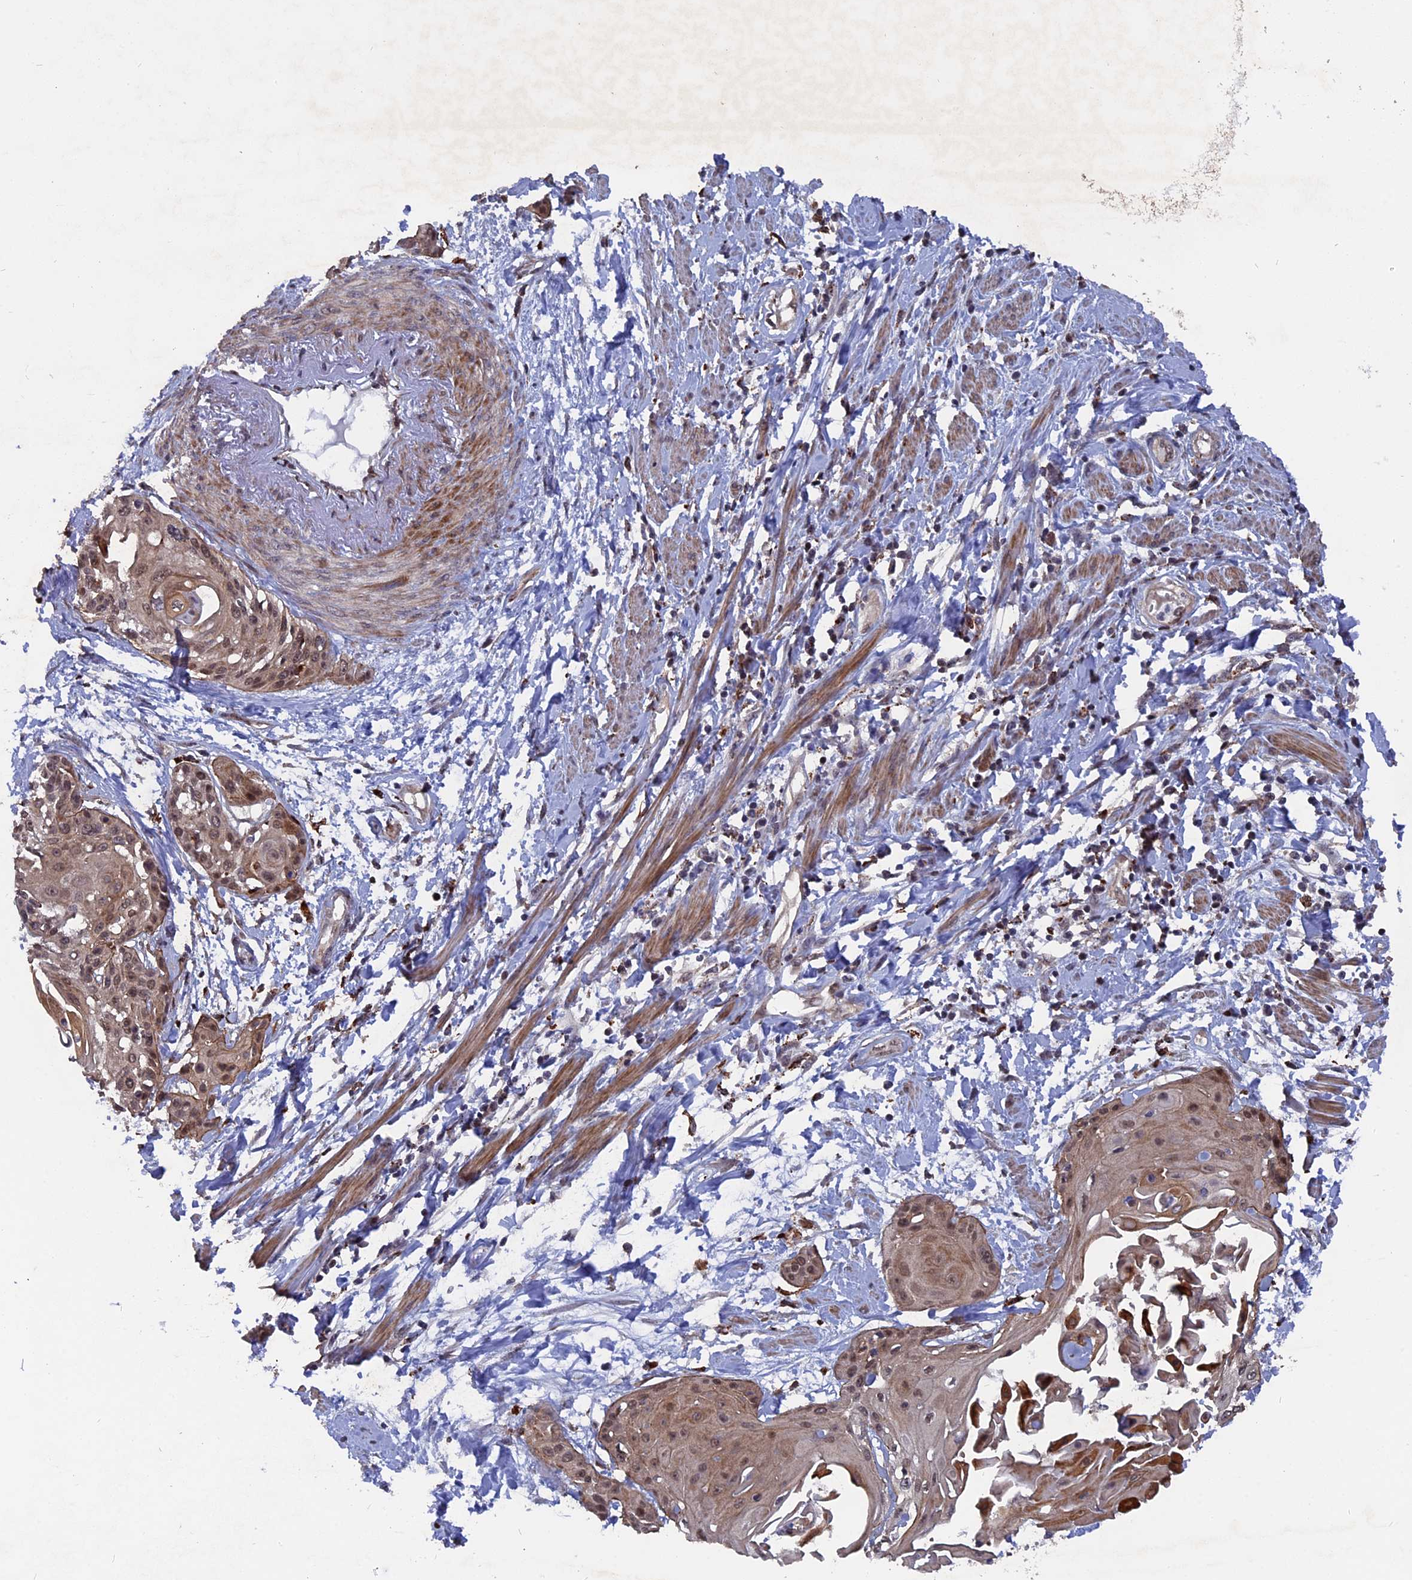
{"staining": {"intensity": "moderate", "quantity": ">75%", "location": "cytoplasmic/membranous,nuclear"}, "tissue": "cervical cancer", "cell_type": "Tumor cells", "image_type": "cancer", "snomed": [{"axis": "morphology", "description": "Squamous cell carcinoma, NOS"}, {"axis": "topography", "description": "Cervix"}], "caption": "About >75% of tumor cells in squamous cell carcinoma (cervical) display moderate cytoplasmic/membranous and nuclear protein positivity as visualized by brown immunohistochemical staining.", "gene": "NOSIP", "patient": {"sex": "female", "age": 57}}